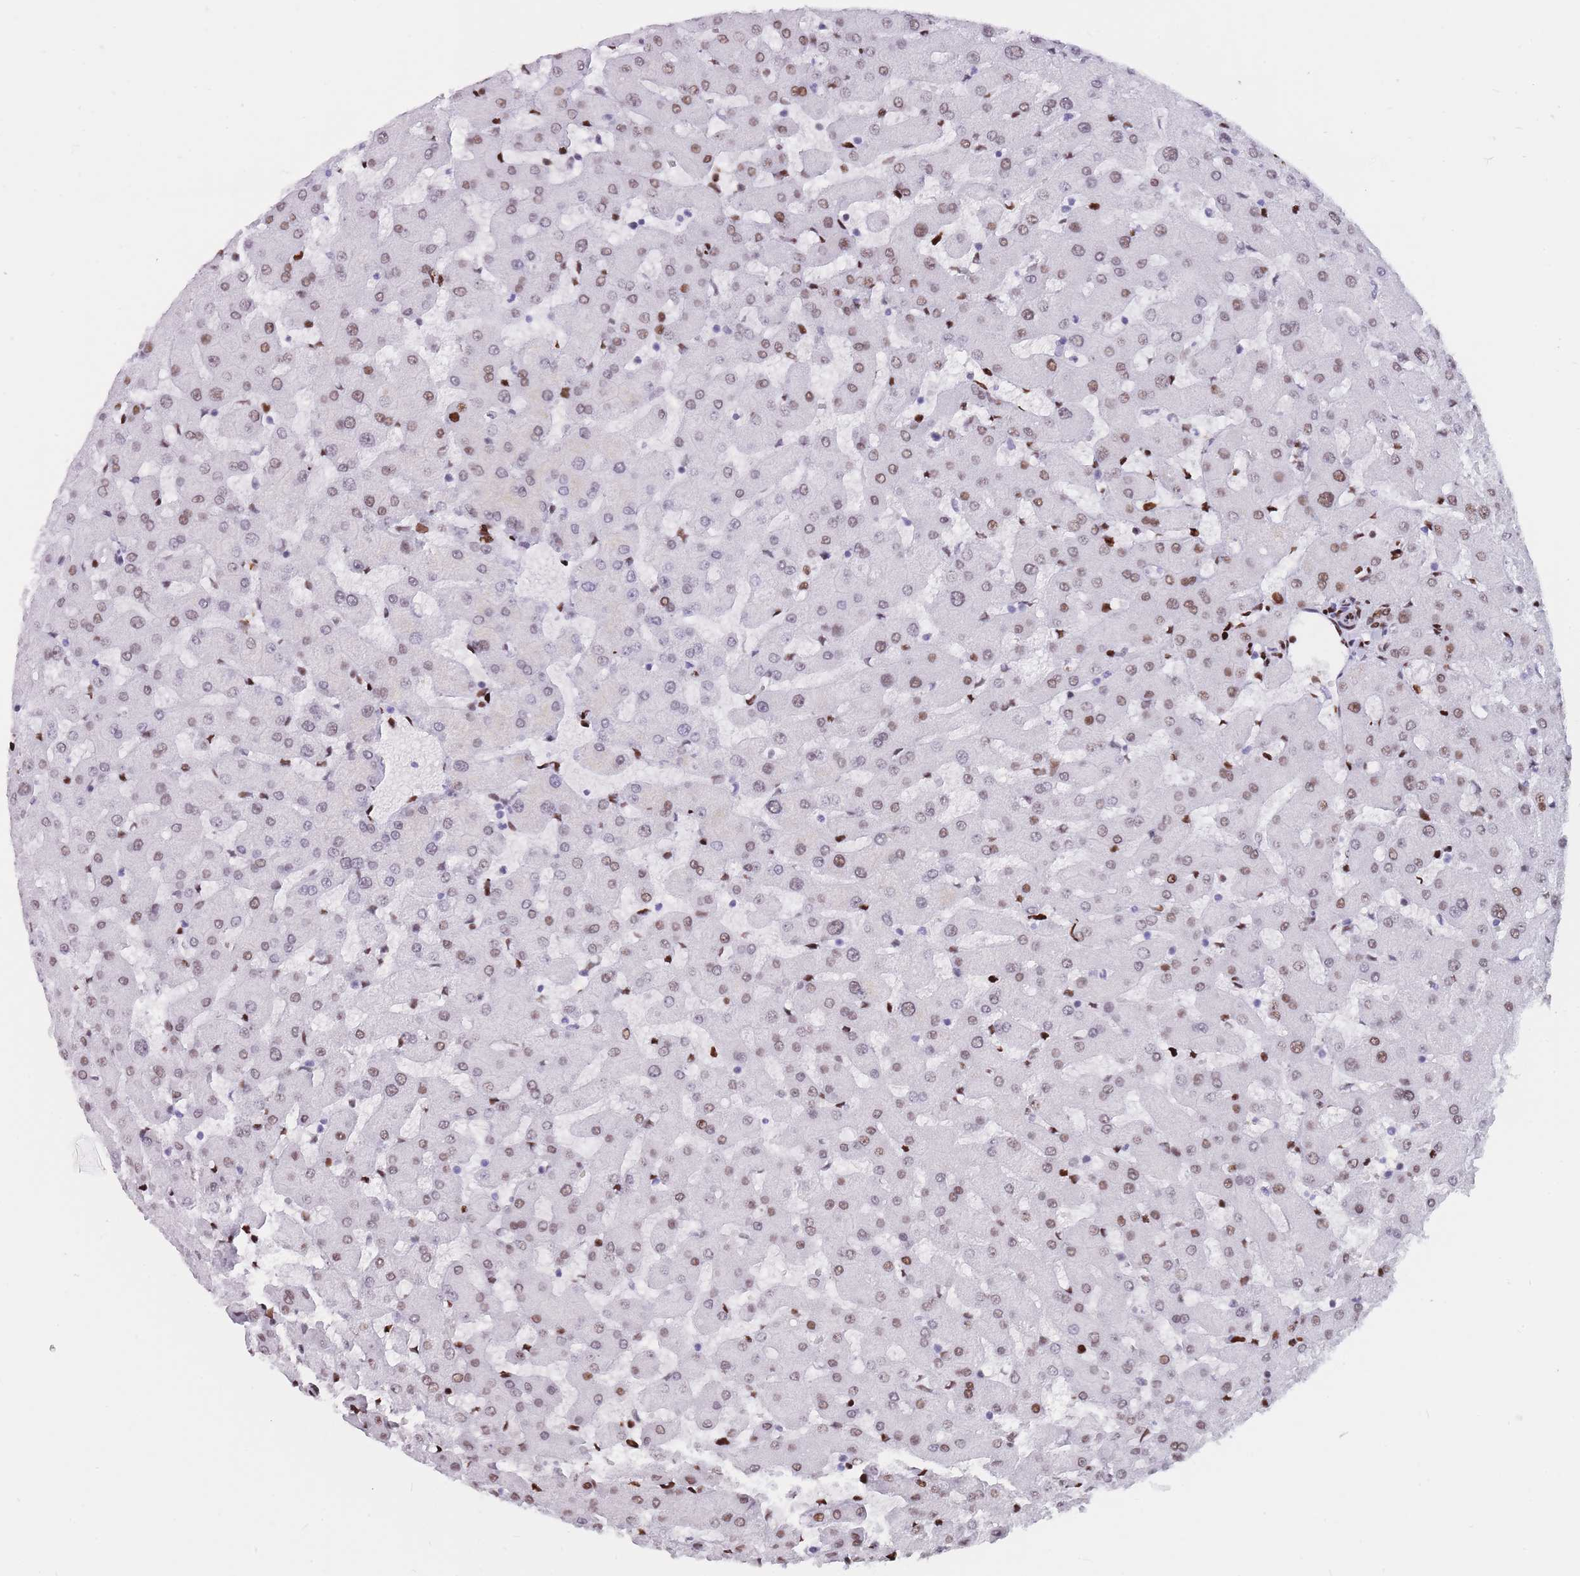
{"staining": {"intensity": "moderate", "quantity": ">75%", "location": "nuclear"}, "tissue": "liver", "cell_type": "Cholangiocytes", "image_type": "normal", "snomed": [{"axis": "morphology", "description": "Normal tissue, NOS"}, {"axis": "topography", "description": "Liver"}], "caption": "Cholangiocytes display medium levels of moderate nuclear staining in approximately >75% of cells in unremarkable human liver. The staining was performed using DAB (3,3'-diaminobenzidine), with brown indicating positive protein expression. Nuclei are stained blue with hematoxylin.", "gene": "NASP", "patient": {"sex": "female", "age": 63}}